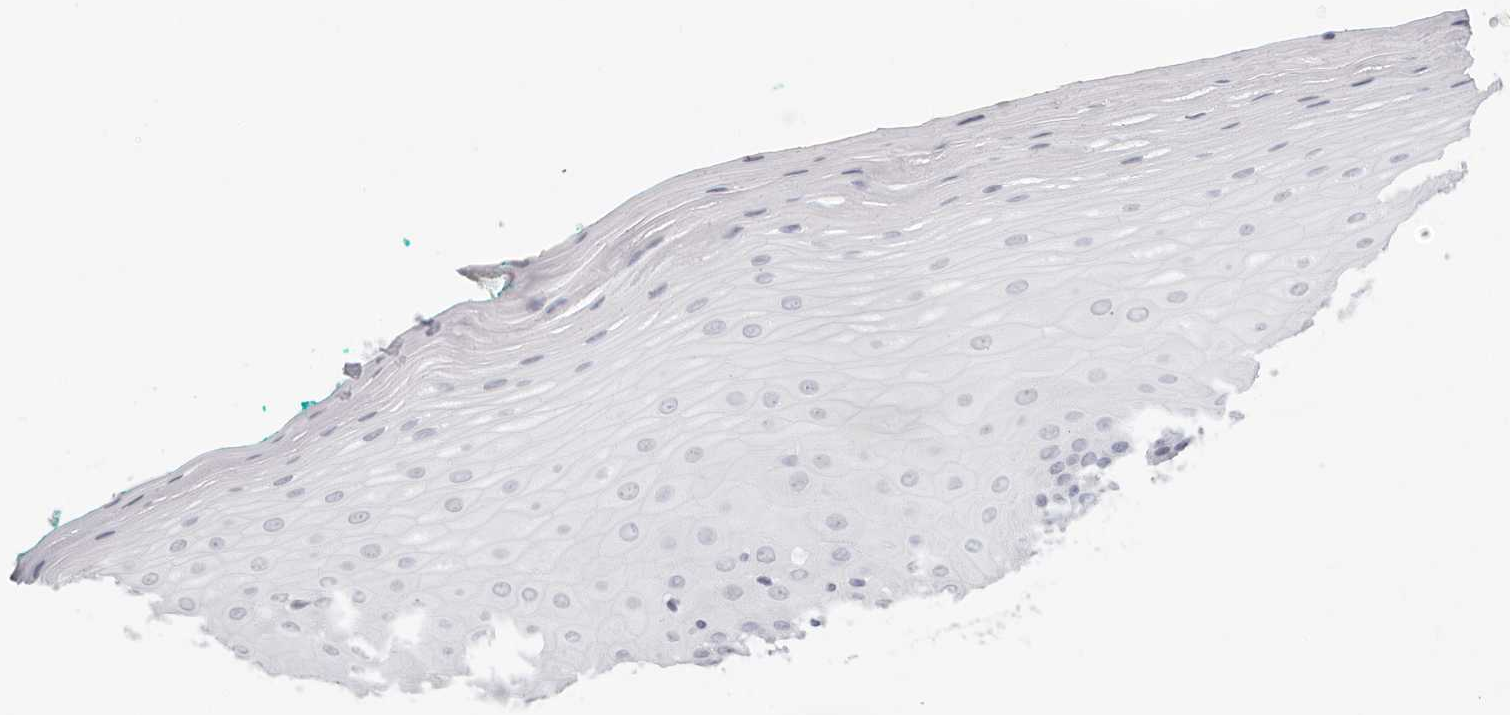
{"staining": {"intensity": "negative", "quantity": "none", "location": "none"}, "tissue": "oral mucosa", "cell_type": "Squamous epithelial cells", "image_type": "normal", "snomed": [{"axis": "morphology", "description": "Normal tissue, NOS"}, {"axis": "topography", "description": "Skeletal muscle"}, {"axis": "topography", "description": "Oral tissue"}], "caption": "Benign oral mucosa was stained to show a protein in brown. There is no significant expression in squamous epithelial cells. (DAB immunohistochemistry, high magnification).", "gene": "AGMAT", "patient": {"sex": "male", "age": 58}}